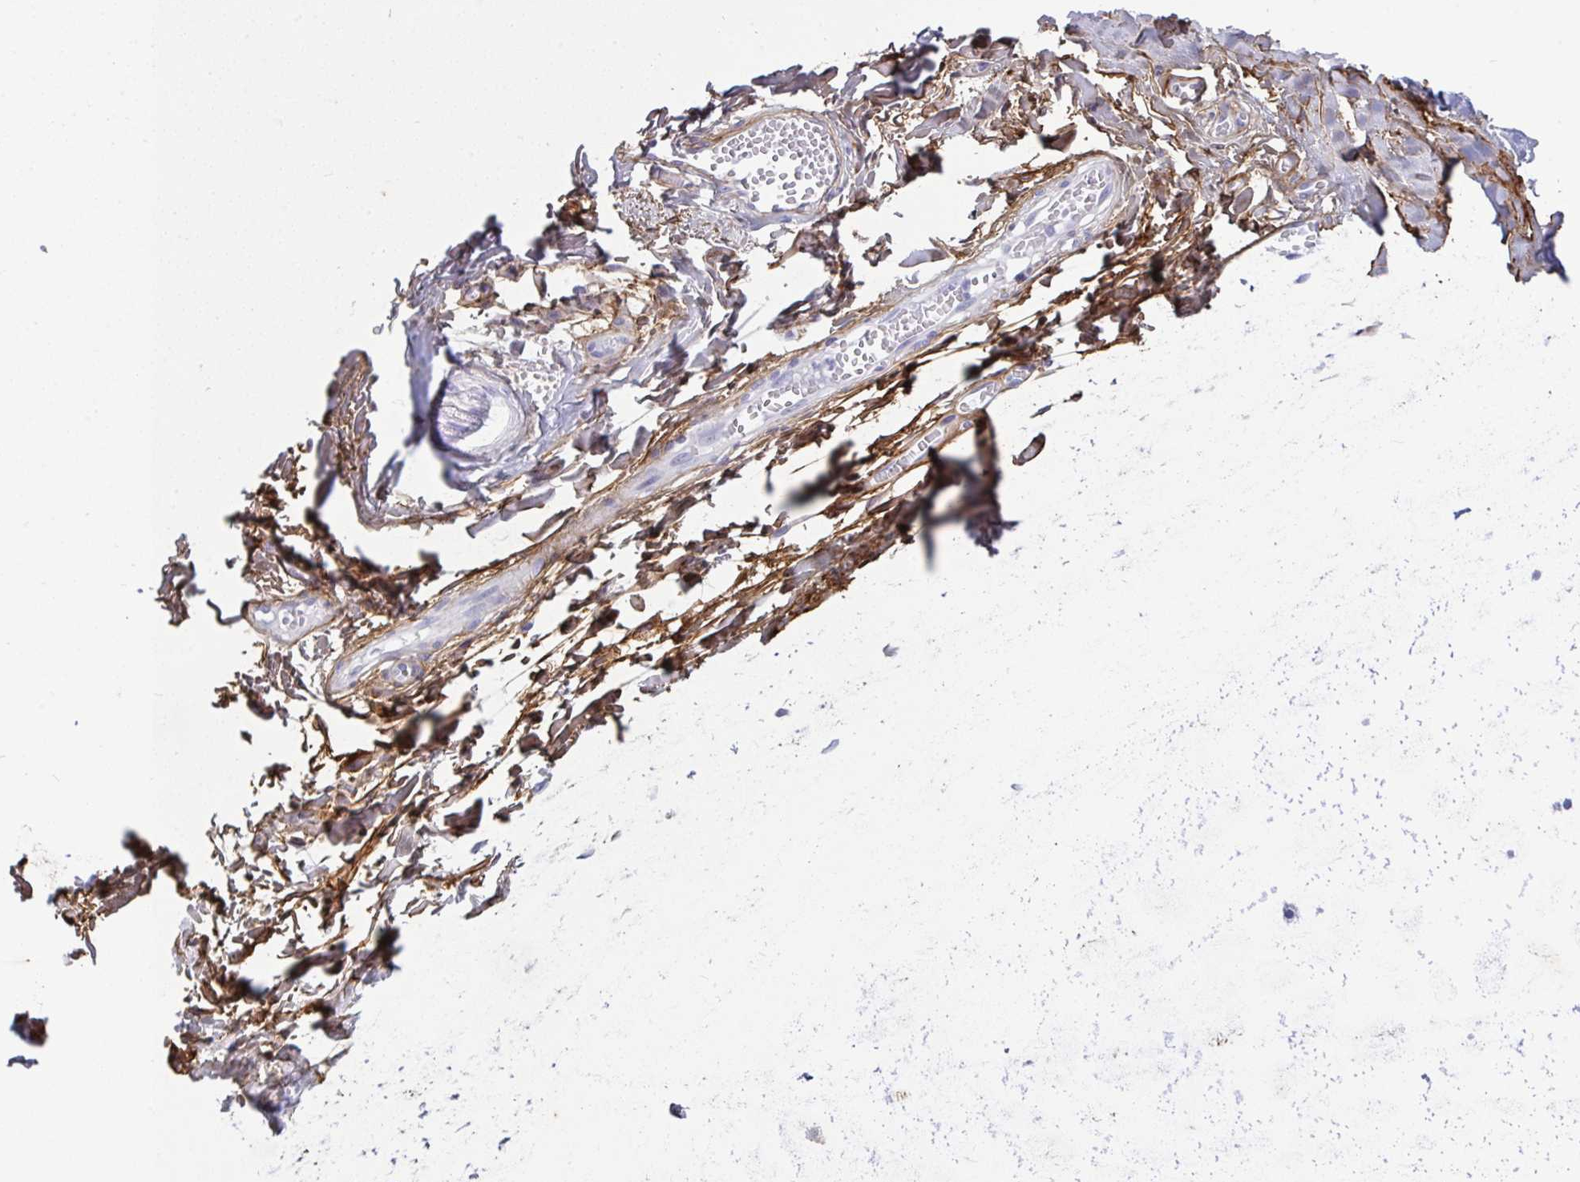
{"staining": {"intensity": "moderate", "quantity": "<25%", "location": "cytoplasmic/membranous"}, "tissue": "soft tissue", "cell_type": "Fibroblasts", "image_type": "normal", "snomed": [{"axis": "morphology", "description": "Normal tissue, NOS"}, {"axis": "topography", "description": "Cartilage tissue"}, {"axis": "topography", "description": "Nasopharynx"}, {"axis": "topography", "description": "Thyroid gland"}], "caption": "Immunohistochemical staining of unremarkable soft tissue reveals low levels of moderate cytoplasmic/membranous positivity in approximately <25% of fibroblasts.", "gene": "LHFPL6", "patient": {"sex": "male", "age": 63}}